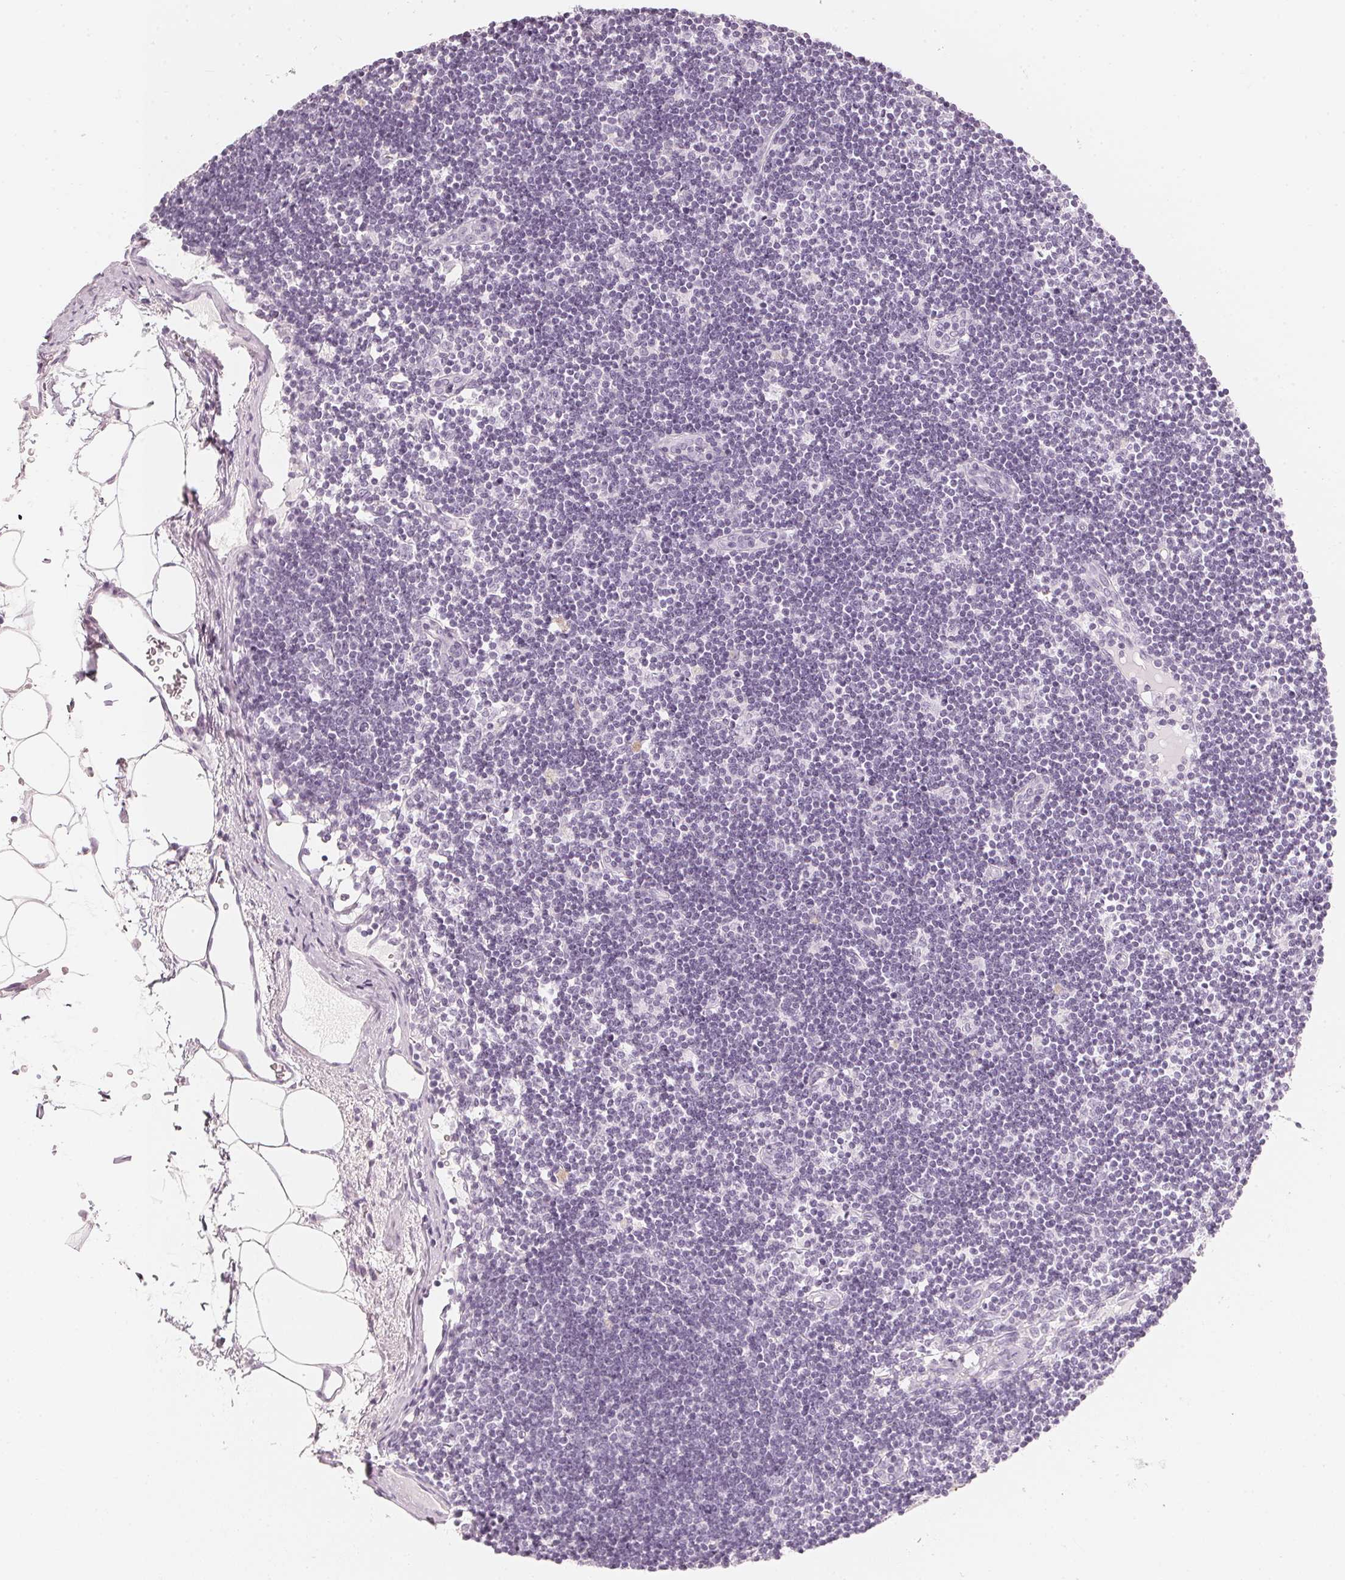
{"staining": {"intensity": "negative", "quantity": "none", "location": "none"}, "tissue": "lymph node", "cell_type": "Germinal center cells", "image_type": "normal", "snomed": [{"axis": "morphology", "description": "Normal tissue, NOS"}, {"axis": "topography", "description": "Lymph node"}], "caption": "Immunohistochemical staining of benign lymph node demonstrates no significant positivity in germinal center cells.", "gene": "SLC22A8", "patient": {"sex": "female", "age": 65}}